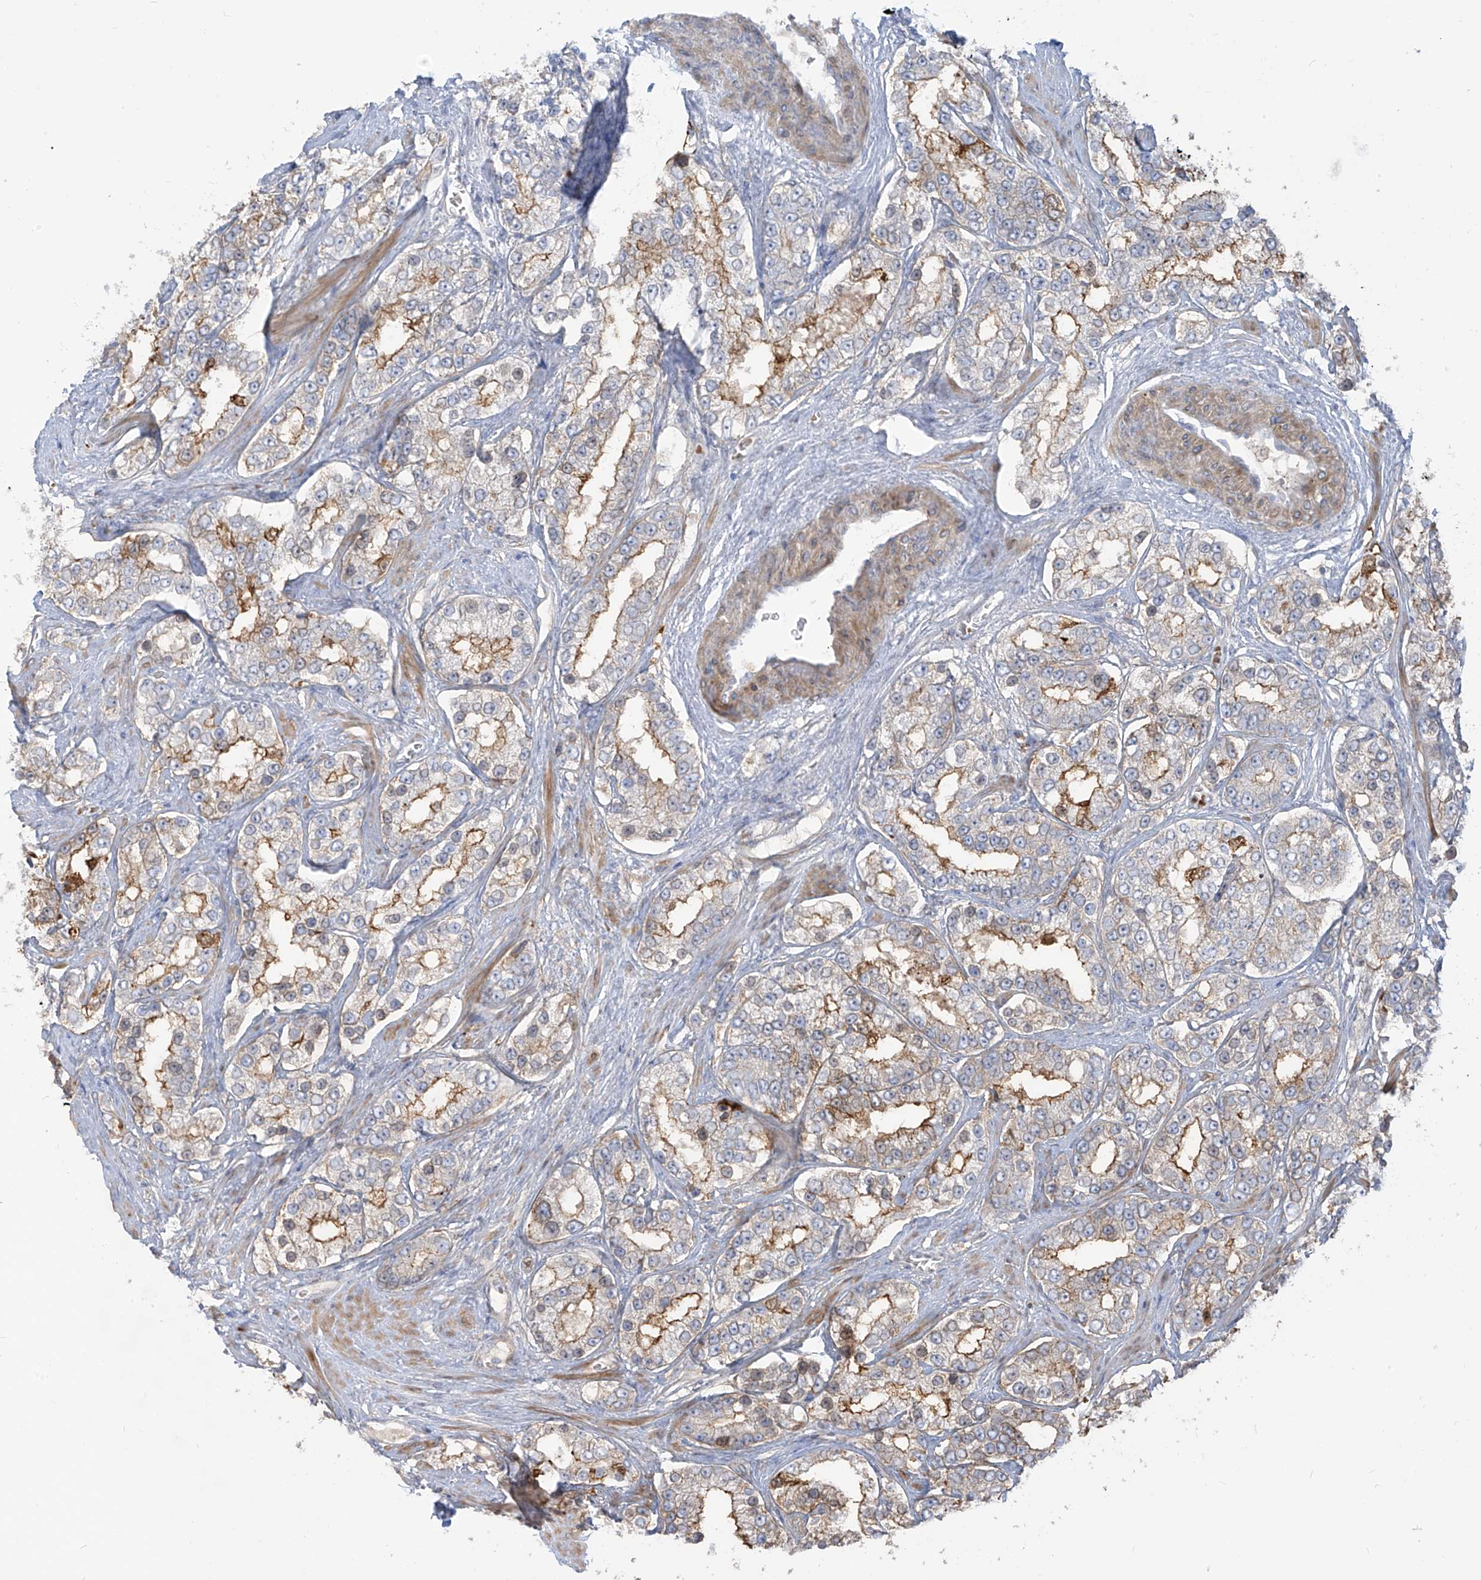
{"staining": {"intensity": "moderate", "quantity": "25%-75%", "location": "cytoplasmic/membranous"}, "tissue": "prostate cancer", "cell_type": "Tumor cells", "image_type": "cancer", "snomed": [{"axis": "morphology", "description": "Normal tissue, NOS"}, {"axis": "morphology", "description": "Adenocarcinoma, High grade"}, {"axis": "topography", "description": "Prostate"}], "caption": "This histopathology image demonstrates IHC staining of prostate high-grade adenocarcinoma, with medium moderate cytoplasmic/membranous expression in approximately 25%-75% of tumor cells.", "gene": "ZGRF1", "patient": {"sex": "male", "age": 83}}